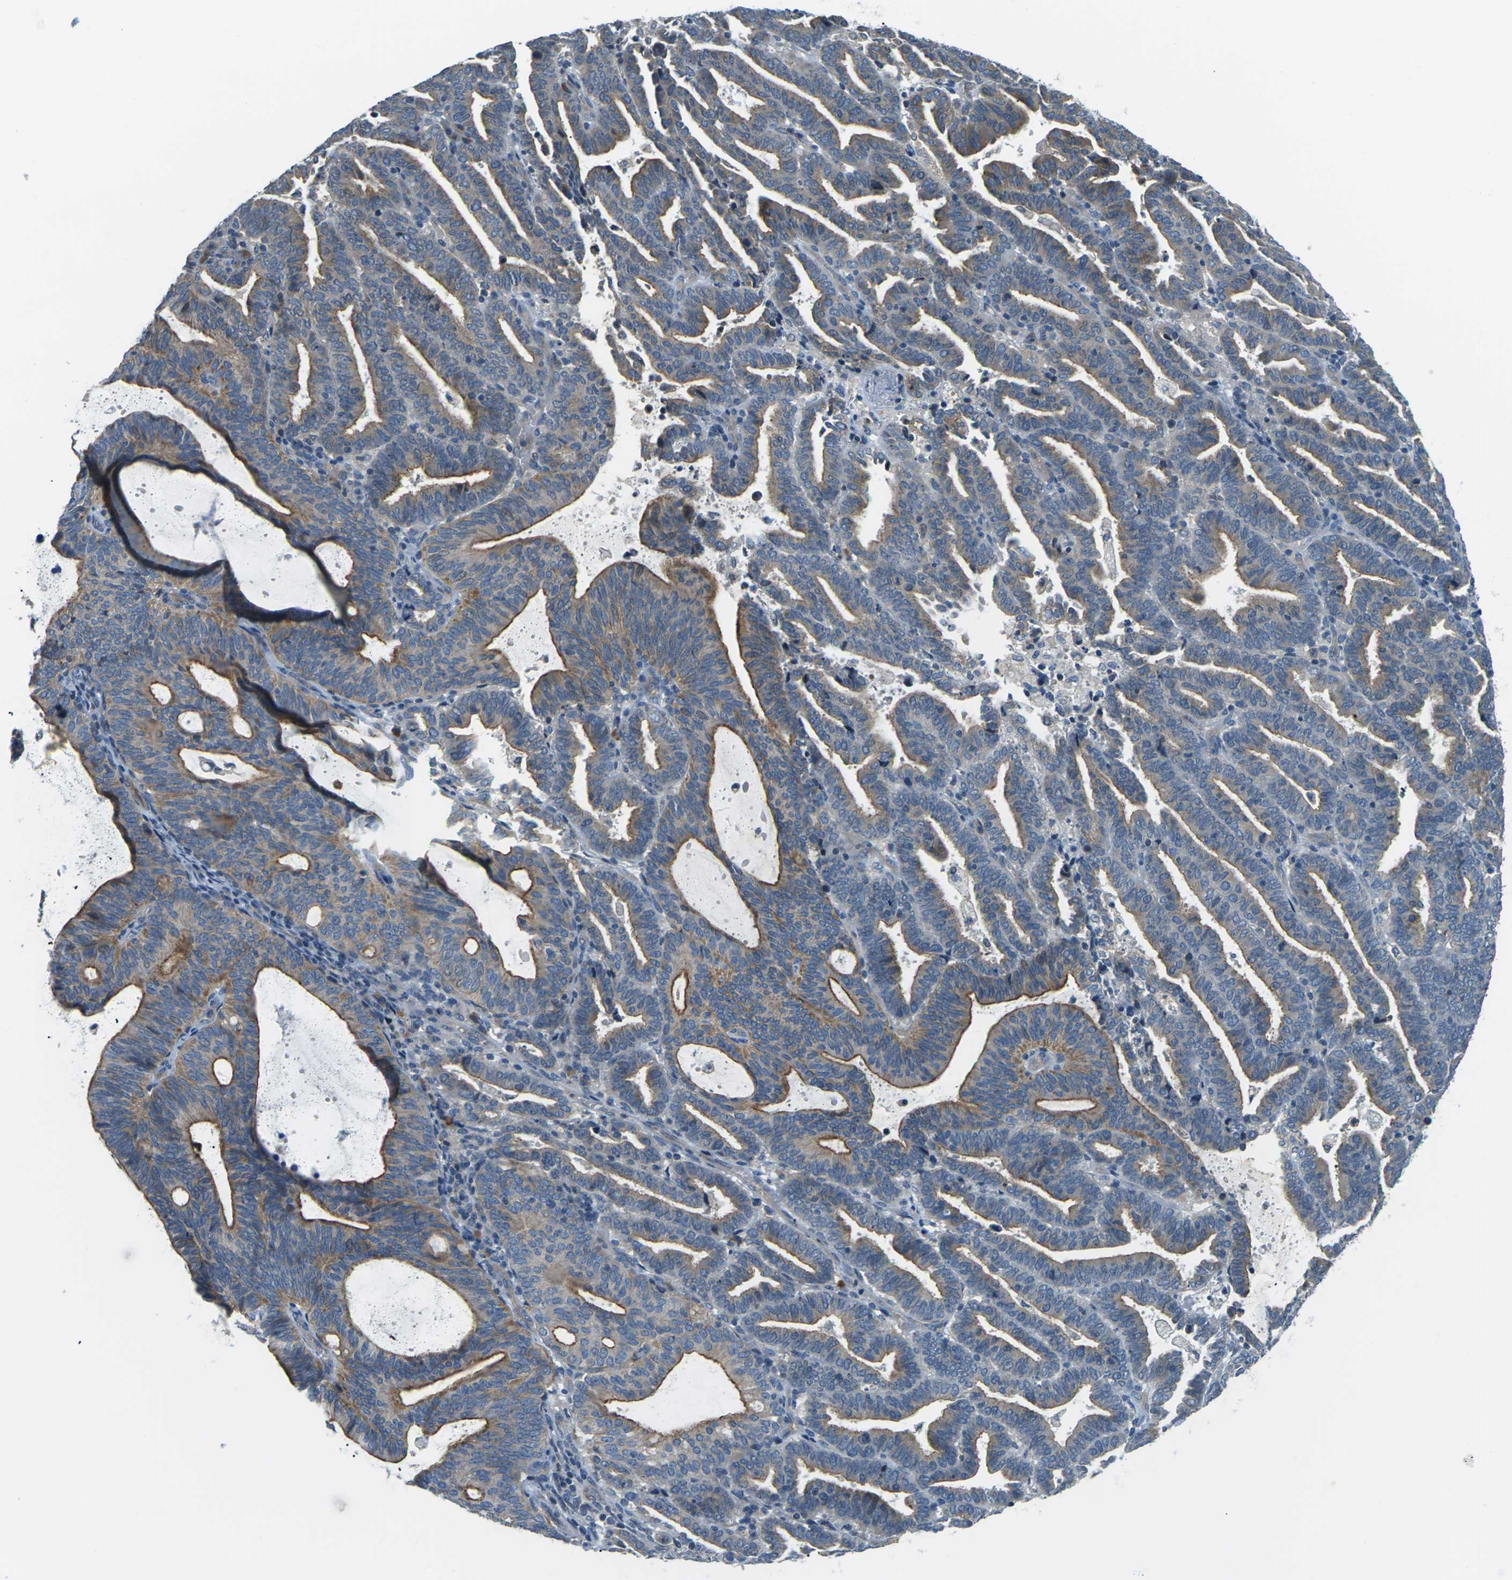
{"staining": {"intensity": "moderate", "quantity": ">75%", "location": "cytoplasmic/membranous"}, "tissue": "endometrial cancer", "cell_type": "Tumor cells", "image_type": "cancer", "snomed": [{"axis": "morphology", "description": "Adenocarcinoma, NOS"}, {"axis": "topography", "description": "Uterus"}], "caption": "Protein analysis of endometrial cancer (adenocarcinoma) tissue shows moderate cytoplasmic/membranous positivity in about >75% of tumor cells.", "gene": "SLC13A3", "patient": {"sex": "female", "age": 83}}